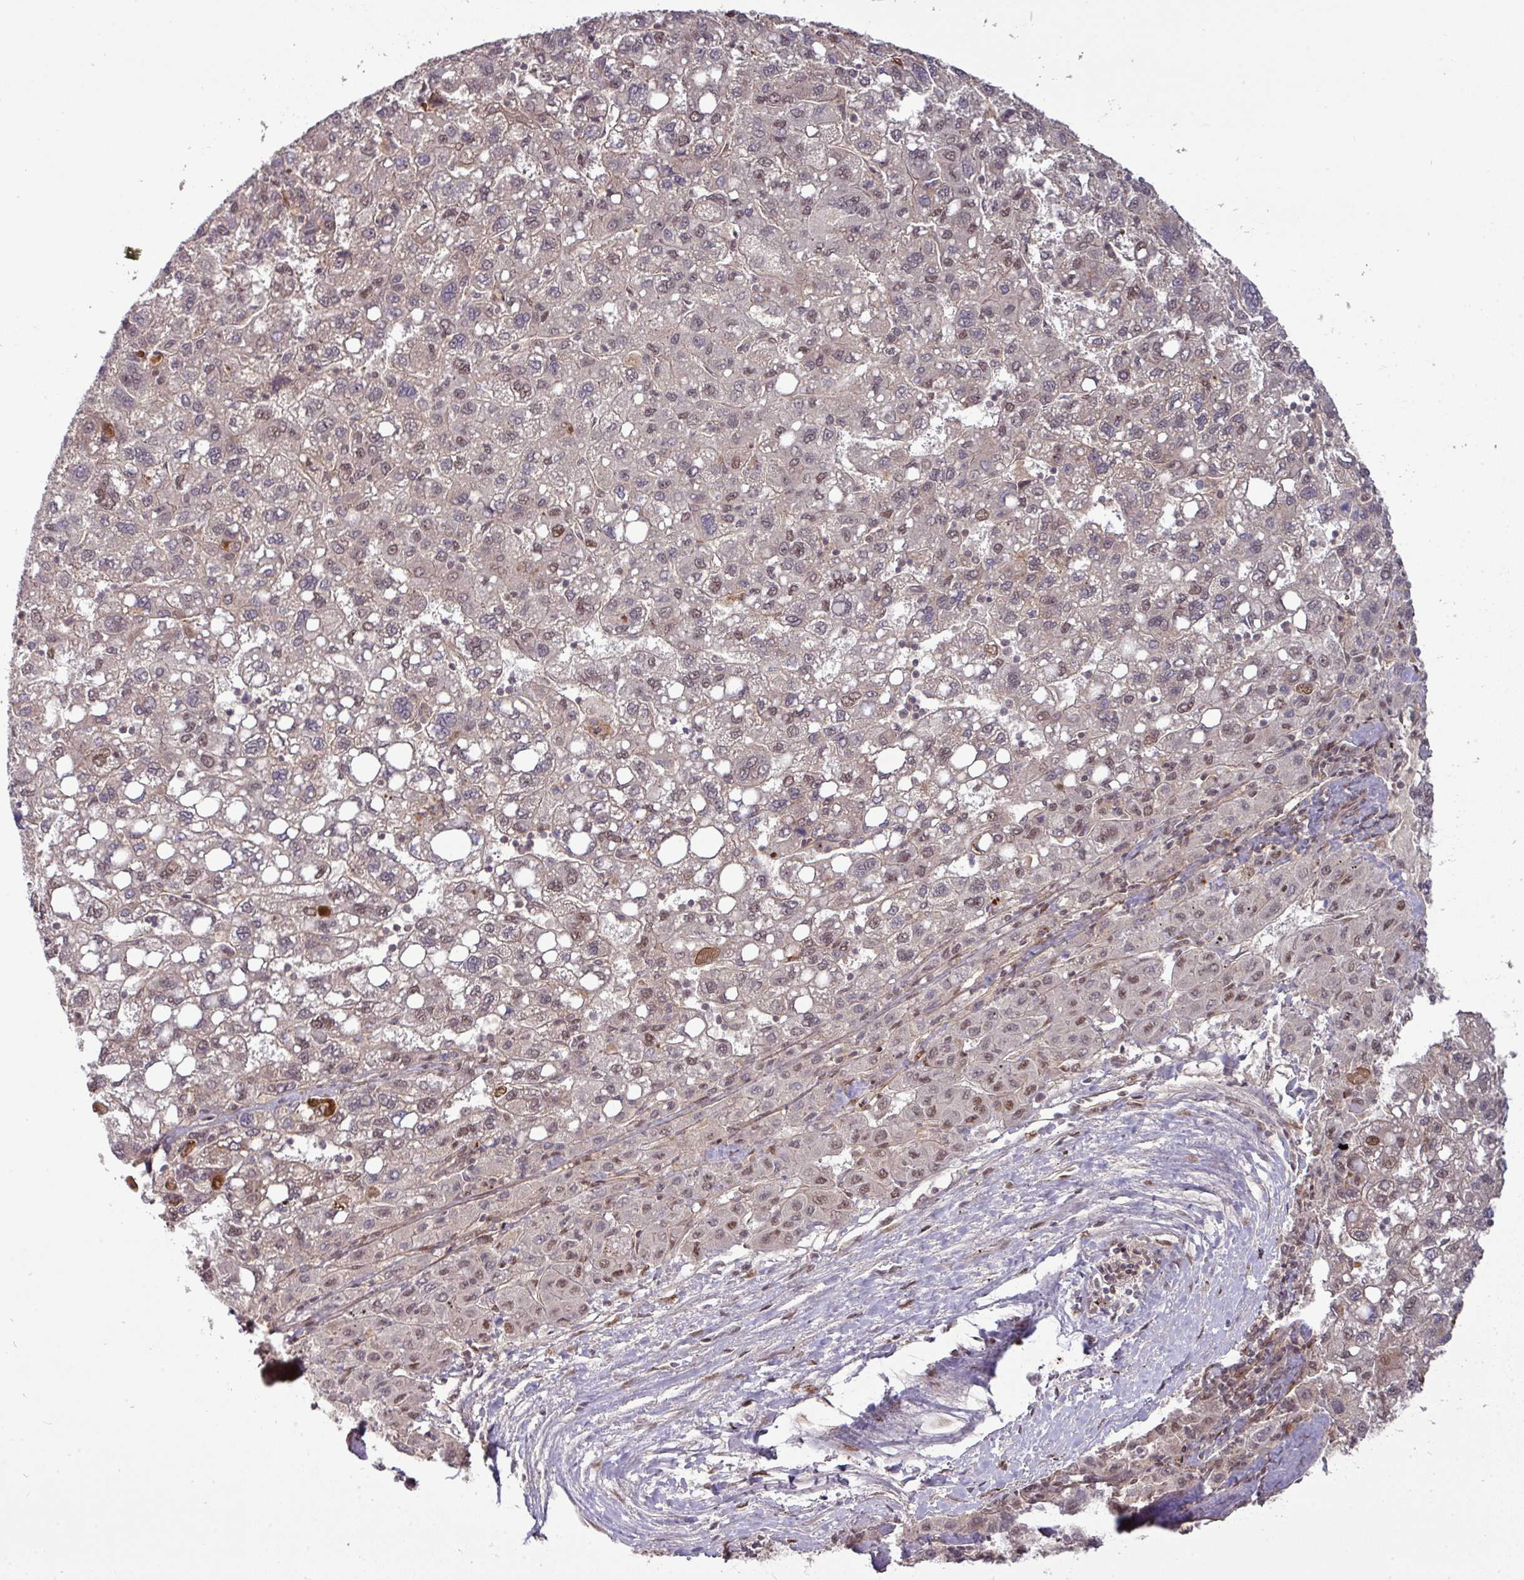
{"staining": {"intensity": "moderate", "quantity": "25%-75%", "location": "nuclear"}, "tissue": "liver cancer", "cell_type": "Tumor cells", "image_type": "cancer", "snomed": [{"axis": "morphology", "description": "Carcinoma, Hepatocellular, NOS"}, {"axis": "topography", "description": "Liver"}], "caption": "Hepatocellular carcinoma (liver) was stained to show a protein in brown. There is medium levels of moderate nuclear positivity in about 25%-75% of tumor cells. Using DAB (brown) and hematoxylin (blue) stains, captured at high magnification using brightfield microscopy.", "gene": "CIC", "patient": {"sex": "female", "age": 82}}